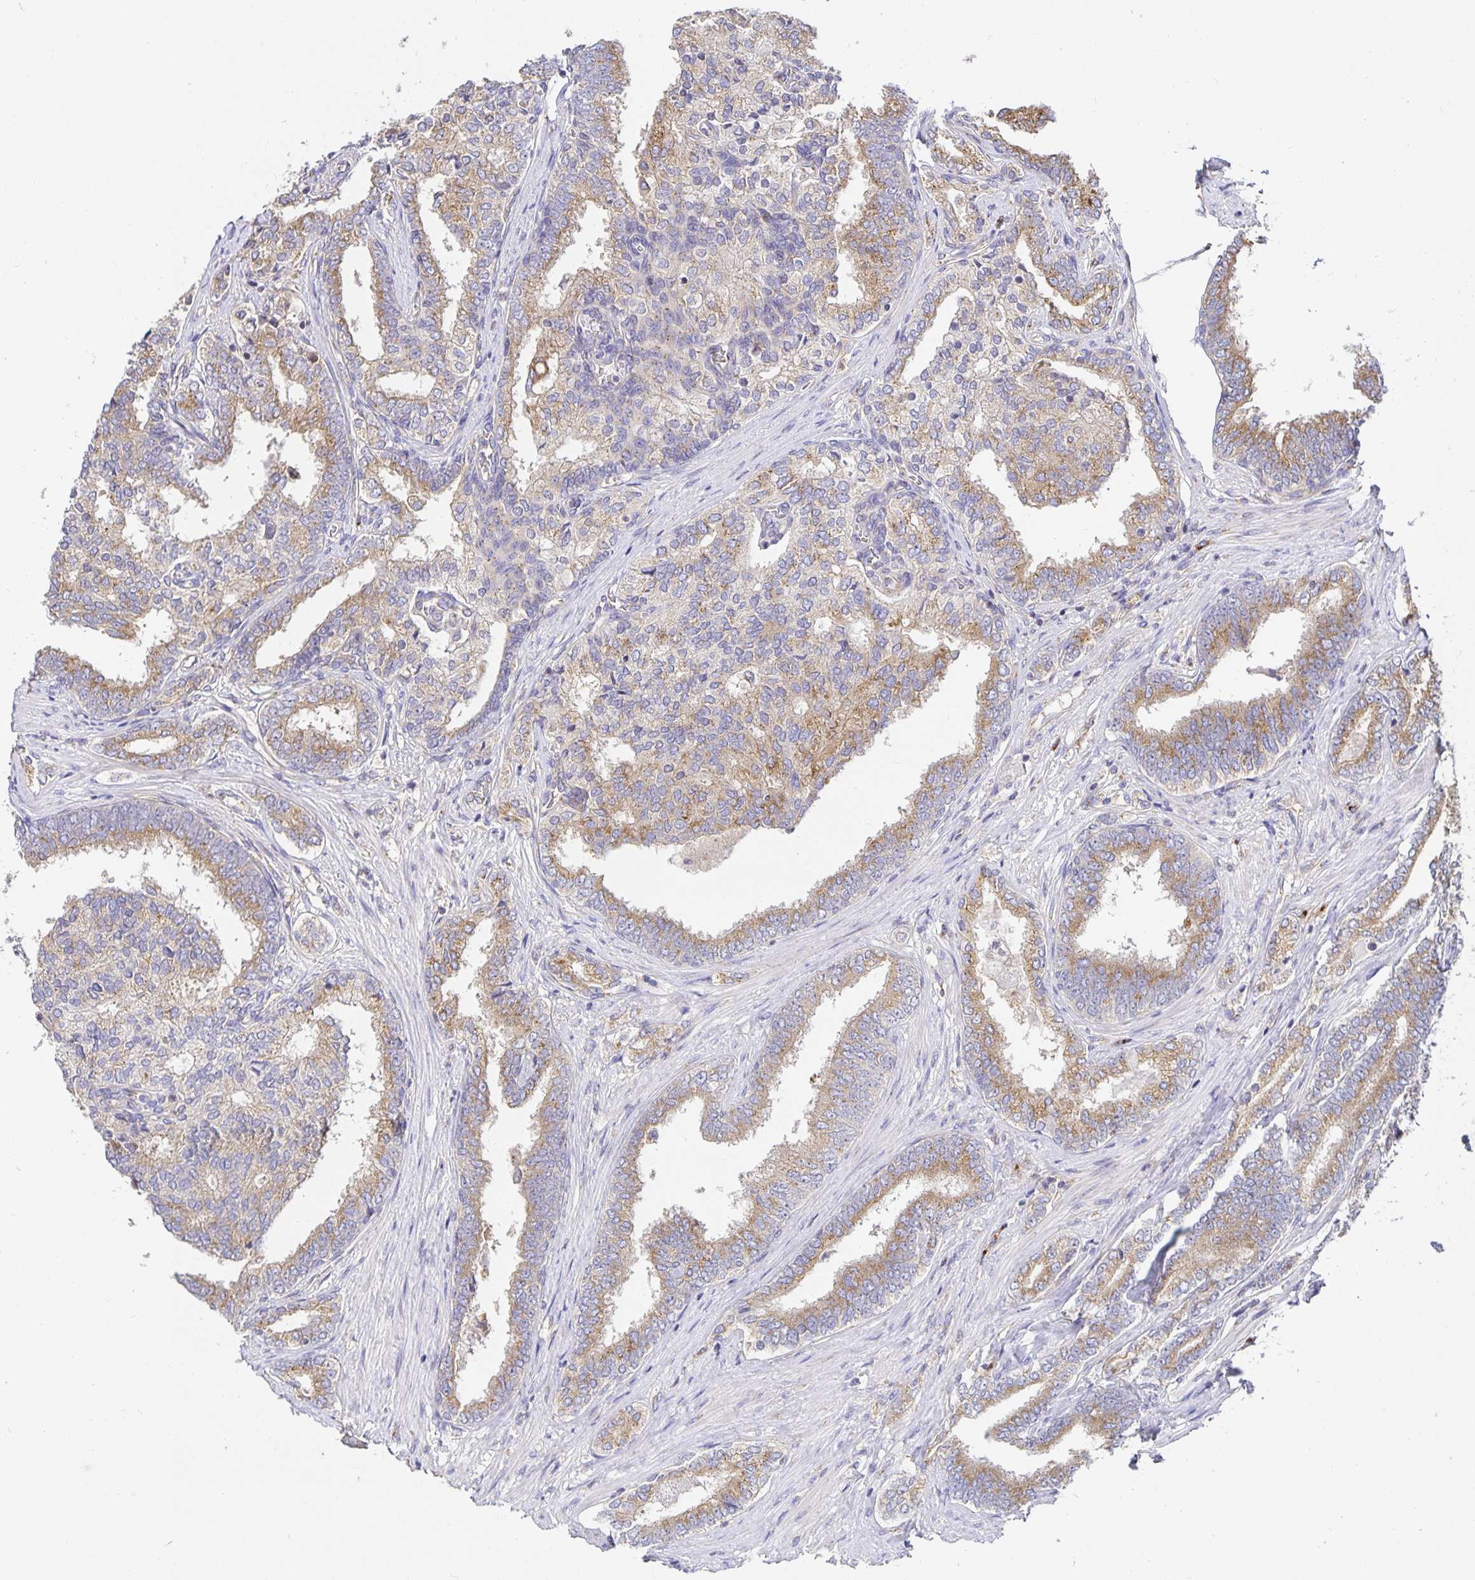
{"staining": {"intensity": "moderate", "quantity": ">75%", "location": "cytoplasmic/membranous"}, "tissue": "prostate cancer", "cell_type": "Tumor cells", "image_type": "cancer", "snomed": [{"axis": "morphology", "description": "Adenocarcinoma, High grade"}, {"axis": "topography", "description": "Prostate"}], "caption": "A brown stain labels moderate cytoplasmic/membranous positivity of a protein in high-grade adenocarcinoma (prostate) tumor cells.", "gene": "USO1", "patient": {"sex": "male", "age": 72}}